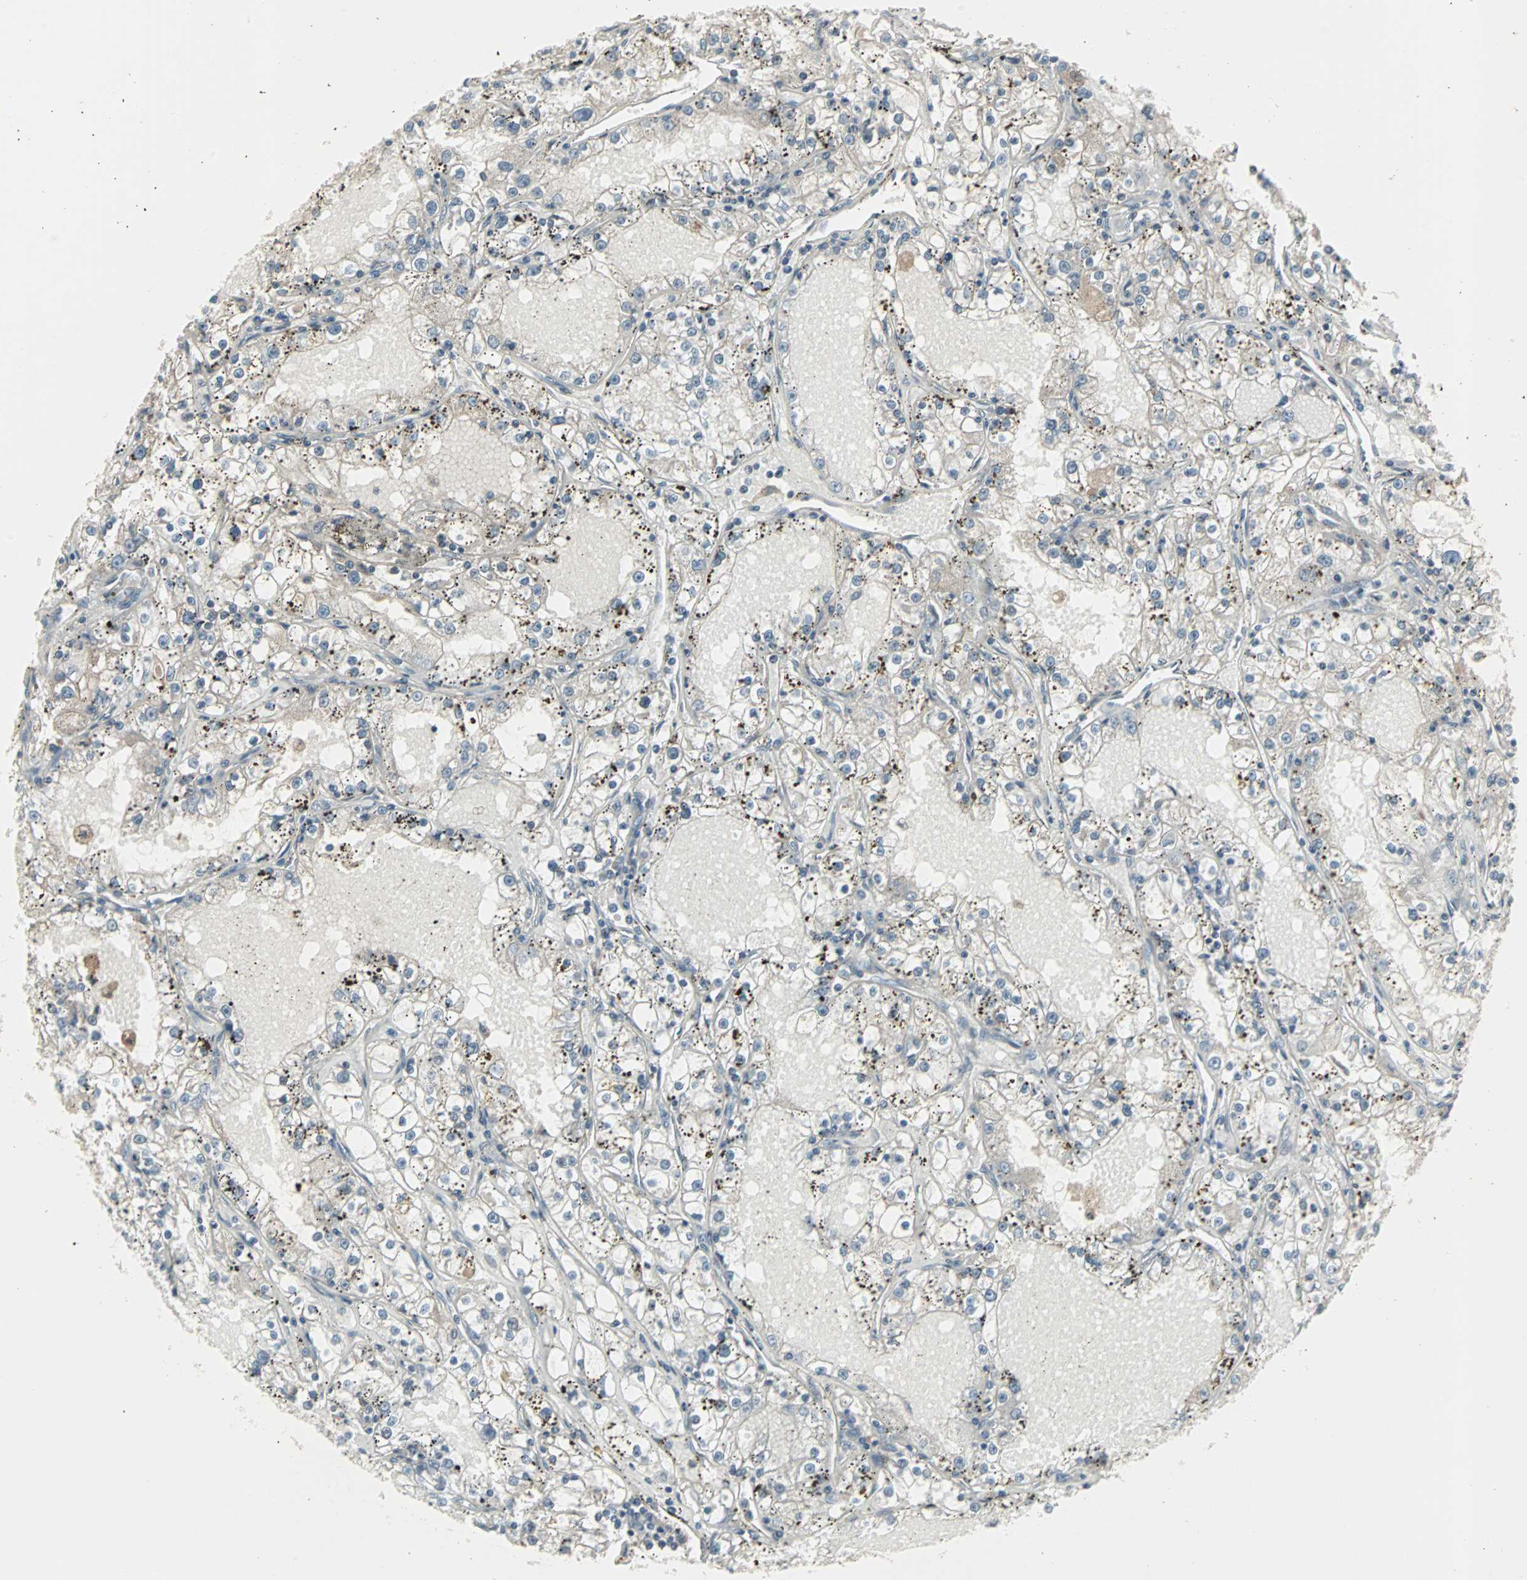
{"staining": {"intensity": "weak", "quantity": "<25%", "location": "cytoplasmic/membranous"}, "tissue": "renal cancer", "cell_type": "Tumor cells", "image_type": "cancer", "snomed": [{"axis": "morphology", "description": "Adenocarcinoma, NOS"}, {"axis": "topography", "description": "Kidney"}], "caption": "Immunohistochemistry (IHC) micrograph of neoplastic tissue: renal cancer stained with DAB (3,3'-diaminobenzidine) shows no significant protein positivity in tumor cells.", "gene": "ZSCAN32", "patient": {"sex": "male", "age": 56}}